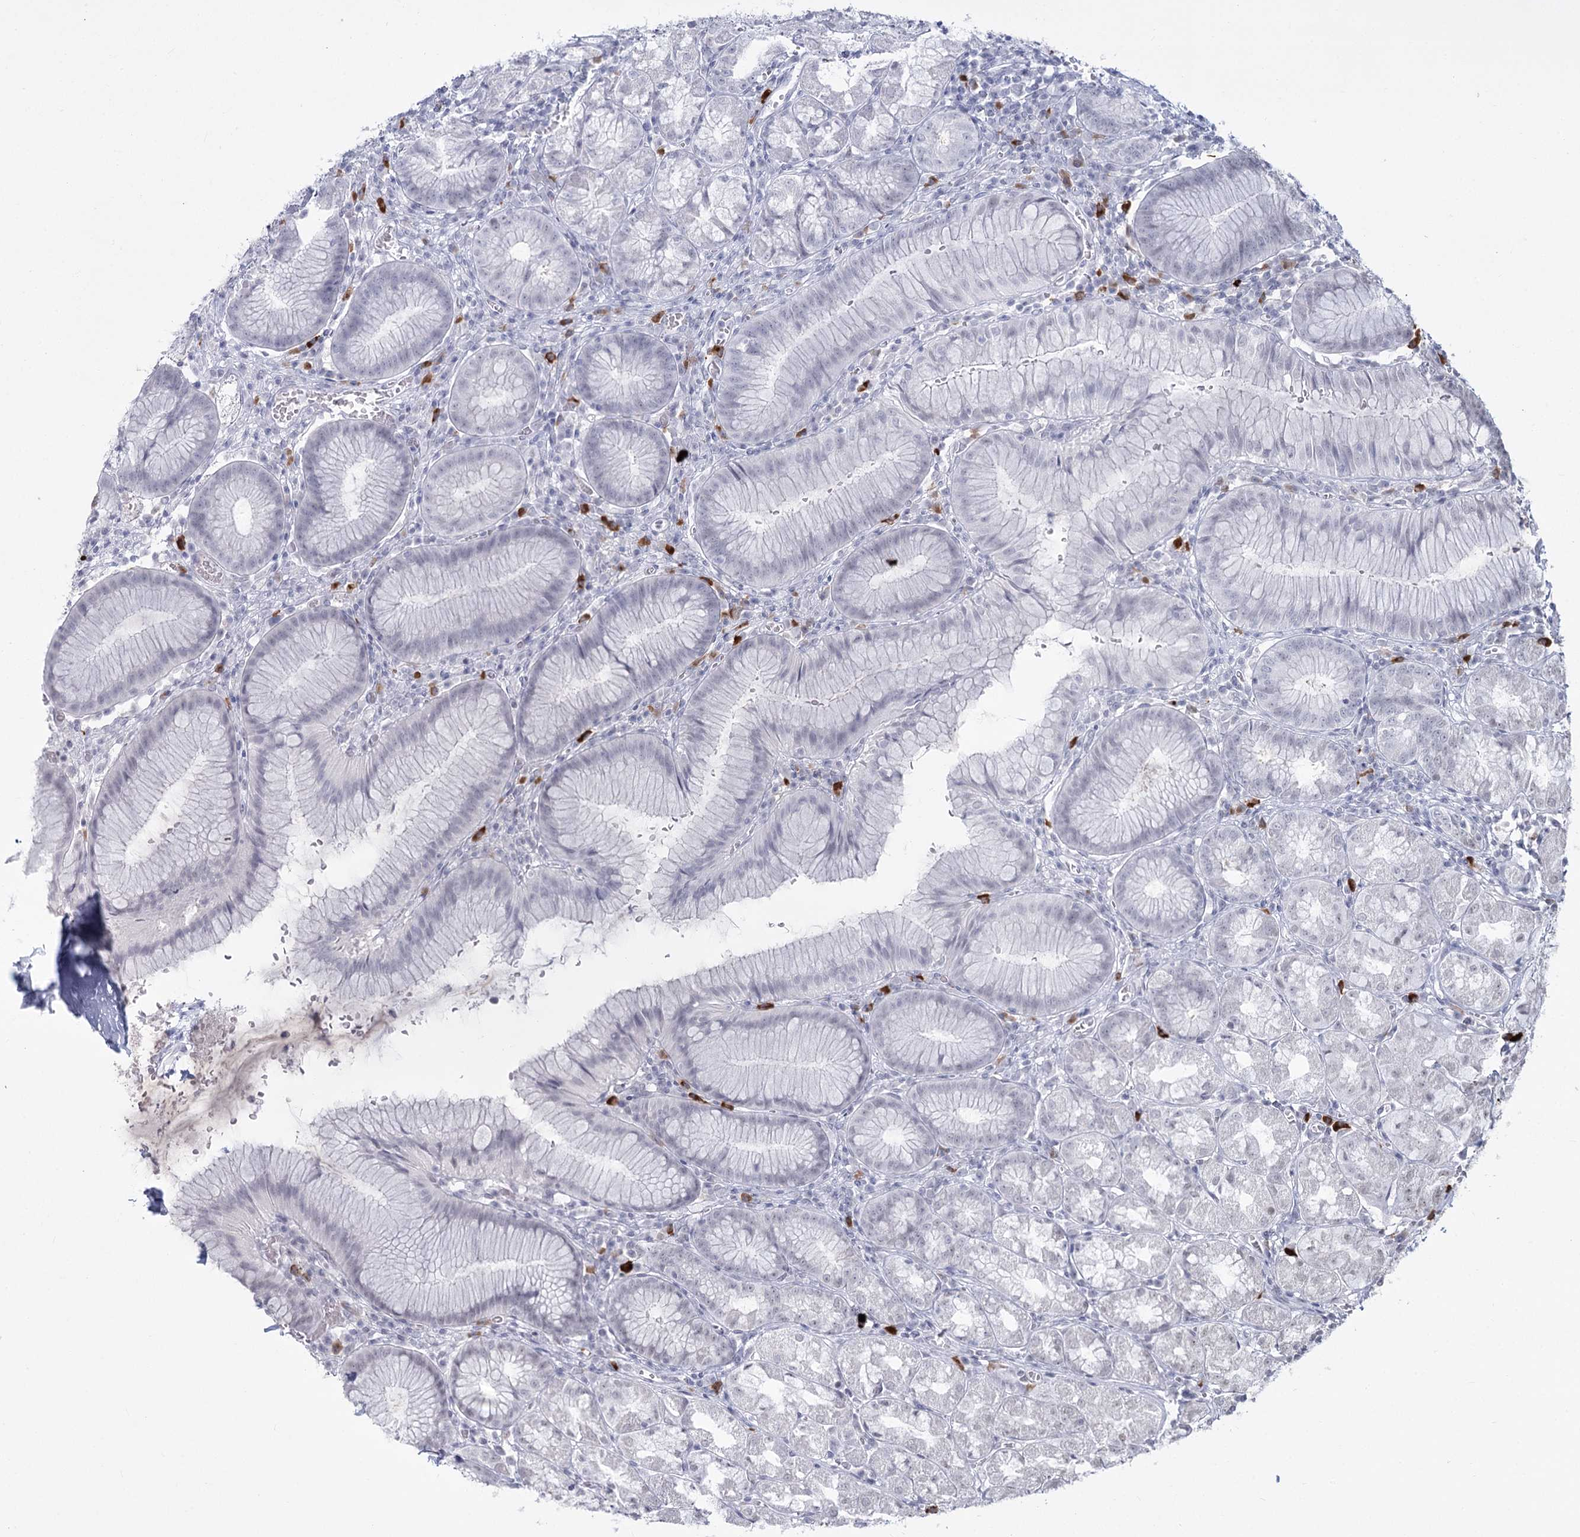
{"staining": {"intensity": "negative", "quantity": "none", "location": "none"}, "tissue": "stomach", "cell_type": "Glandular cells", "image_type": "normal", "snomed": [{"axis": "morphology", "description": "Normal tissue, NOS"}, {"axis": "topography", "description": "Stomach"}], "caption": "Immunohistochemical staining of normal human stomach shows no significant positivity in glandular cells. Brightfield microscopy of IHC stained with DAB (brown) and hematoxylin (blue), captured at high magnification.", "gene": "LY6G5C", "patient": {"sex": "male", "age": 55}}